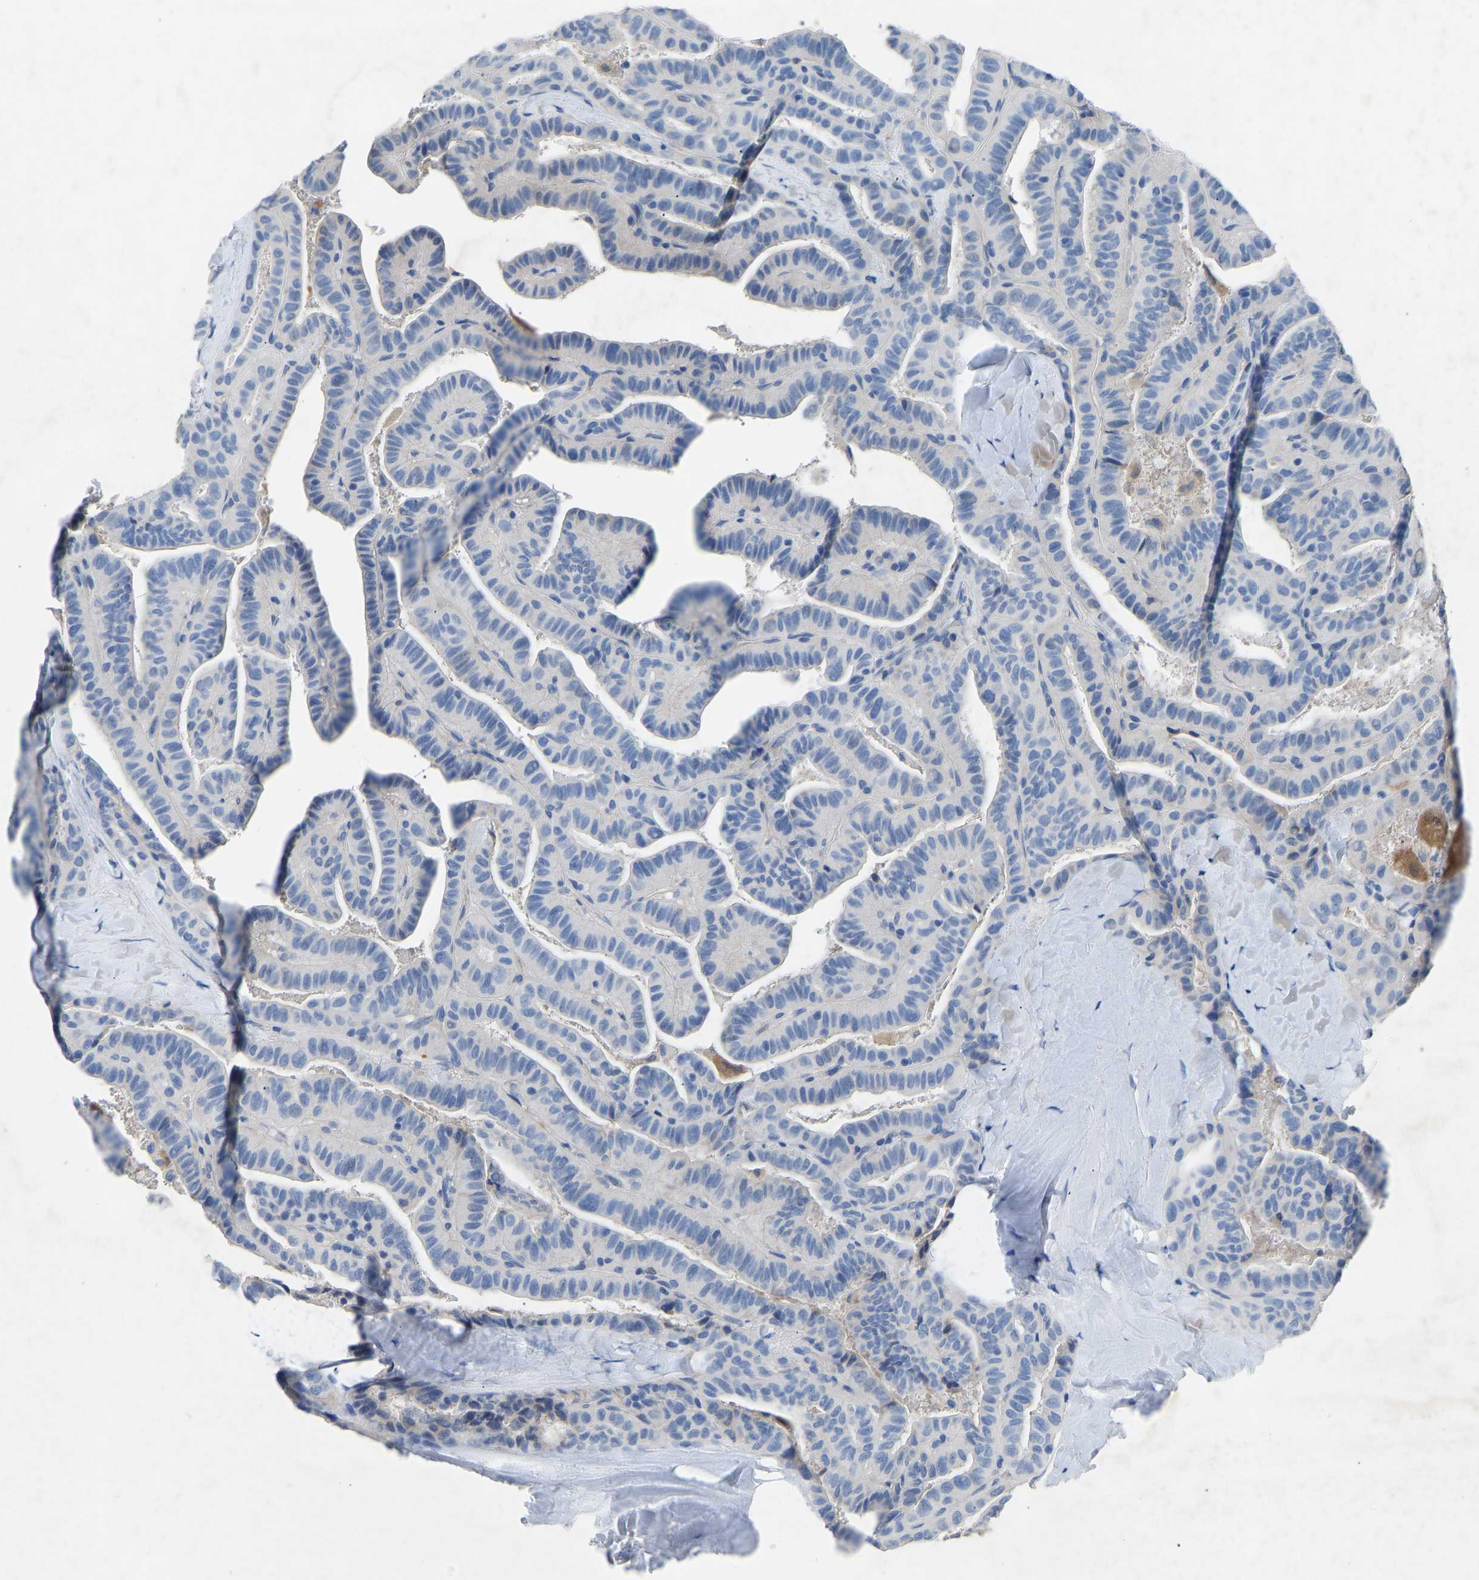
{"staining": {"intensity": "negative", "quantity": "none", "location": "none"}, "tissue": "thyroid cancer", "cell_type": "Tumor cells", "image_type": "cancer", "snomed": [{"axis": "morphology", "description": "Papillary adenocarcinoma, NOS"}, {"axis": "topography", "description": "Thyroid gland"}], "caption": "IHC photomicrograph of thyroid cancer (papillary adenocarcinoma) stained for a protein (brown), which exhibits no expression in tumor cells. Nuclei are stained in blue.", "gene": "RBP1", "patient": {"sex": "male", "age": 77}}